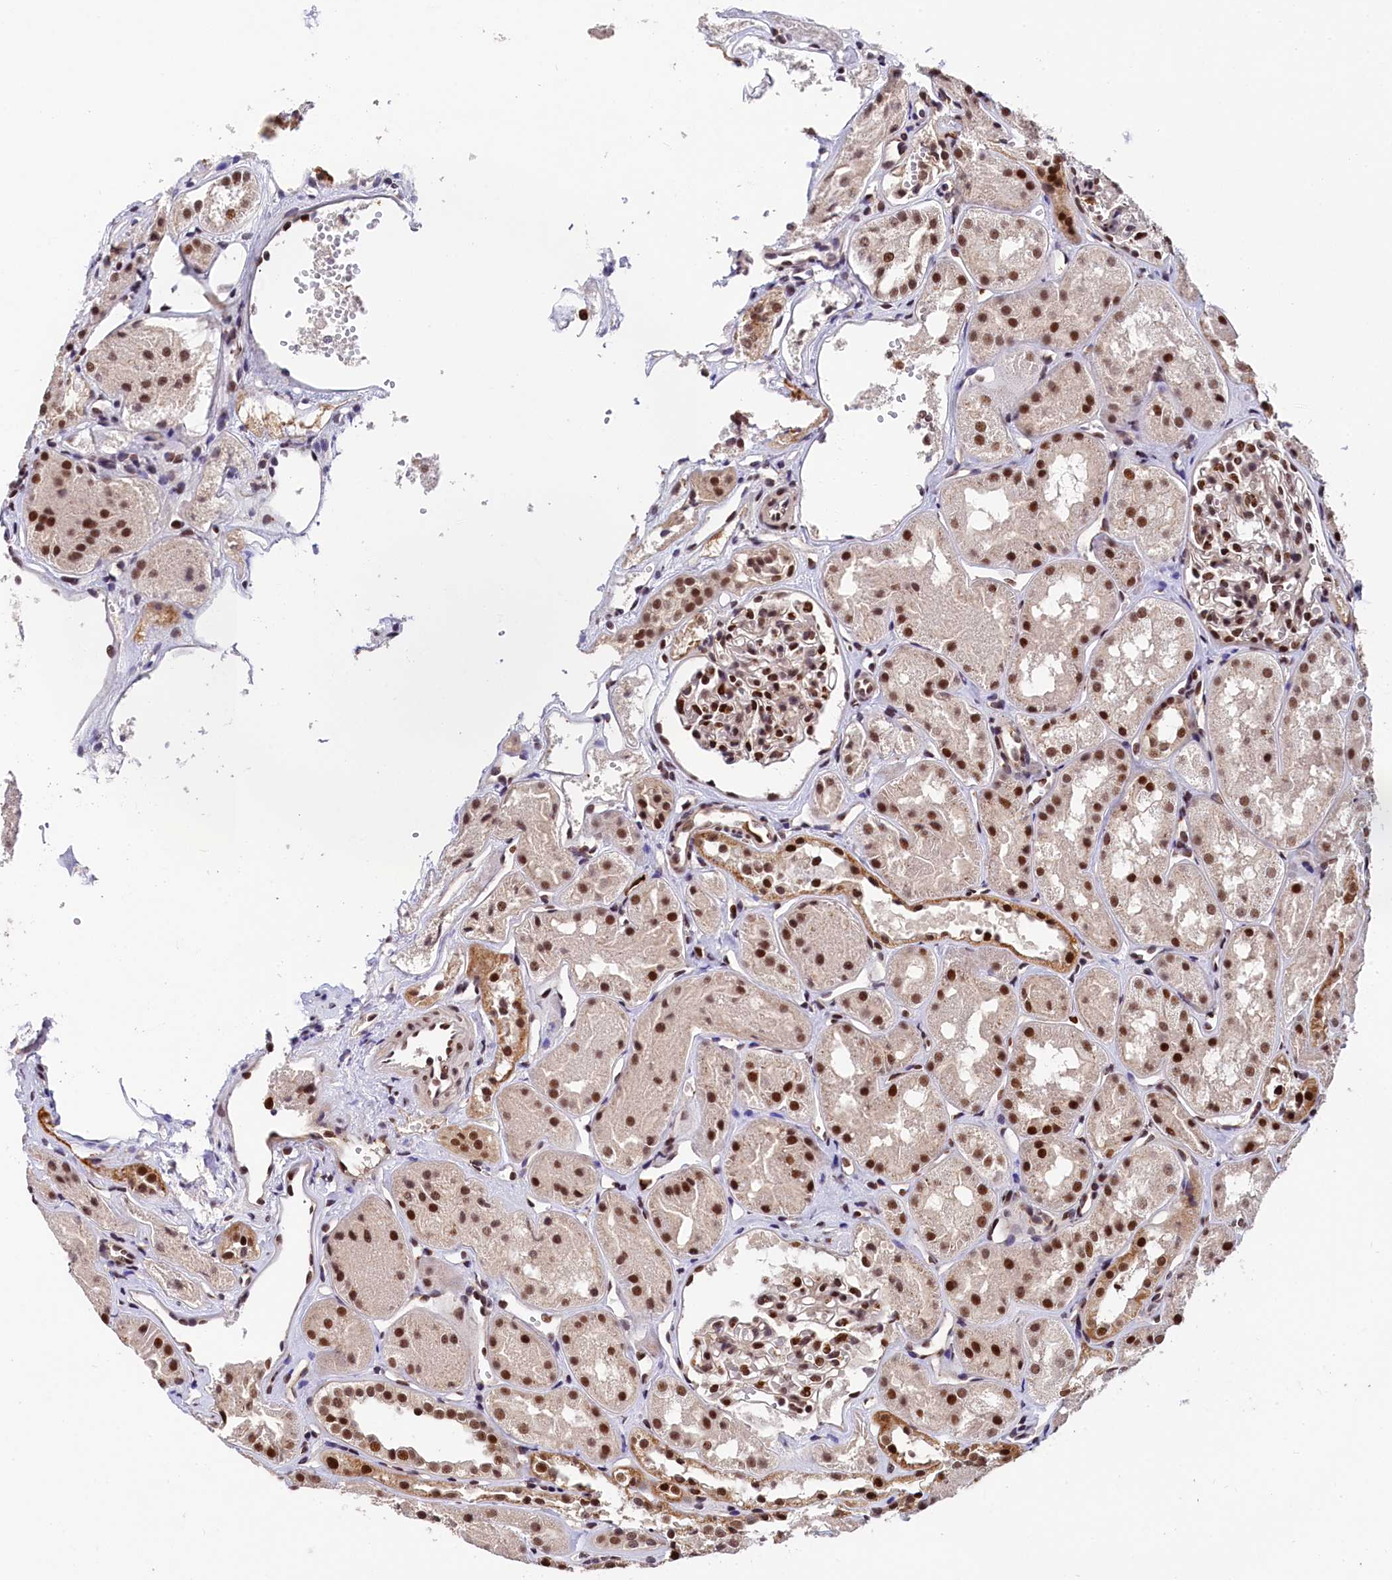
{"staining": {"intensity": "strong", "quantity": ">75%", "location": "nuclear"}, "tissue": "kidney", "cell_type": "Cells in glomeruli", "image_type": "normal", "snomed": [{"axis": "morphology", "description": "Normal tissue, NOS"}, {"axis": "topography", "description": "Kidney"}], "caption": "Approximately >75% of cells in glomeruli in unremarkable human kidney demonstrate strong nuclear protein expression as visualized by brown immunohistochemical staining.", "gene": "ADIG", "patient": {"sex": "male", "age": 16}}